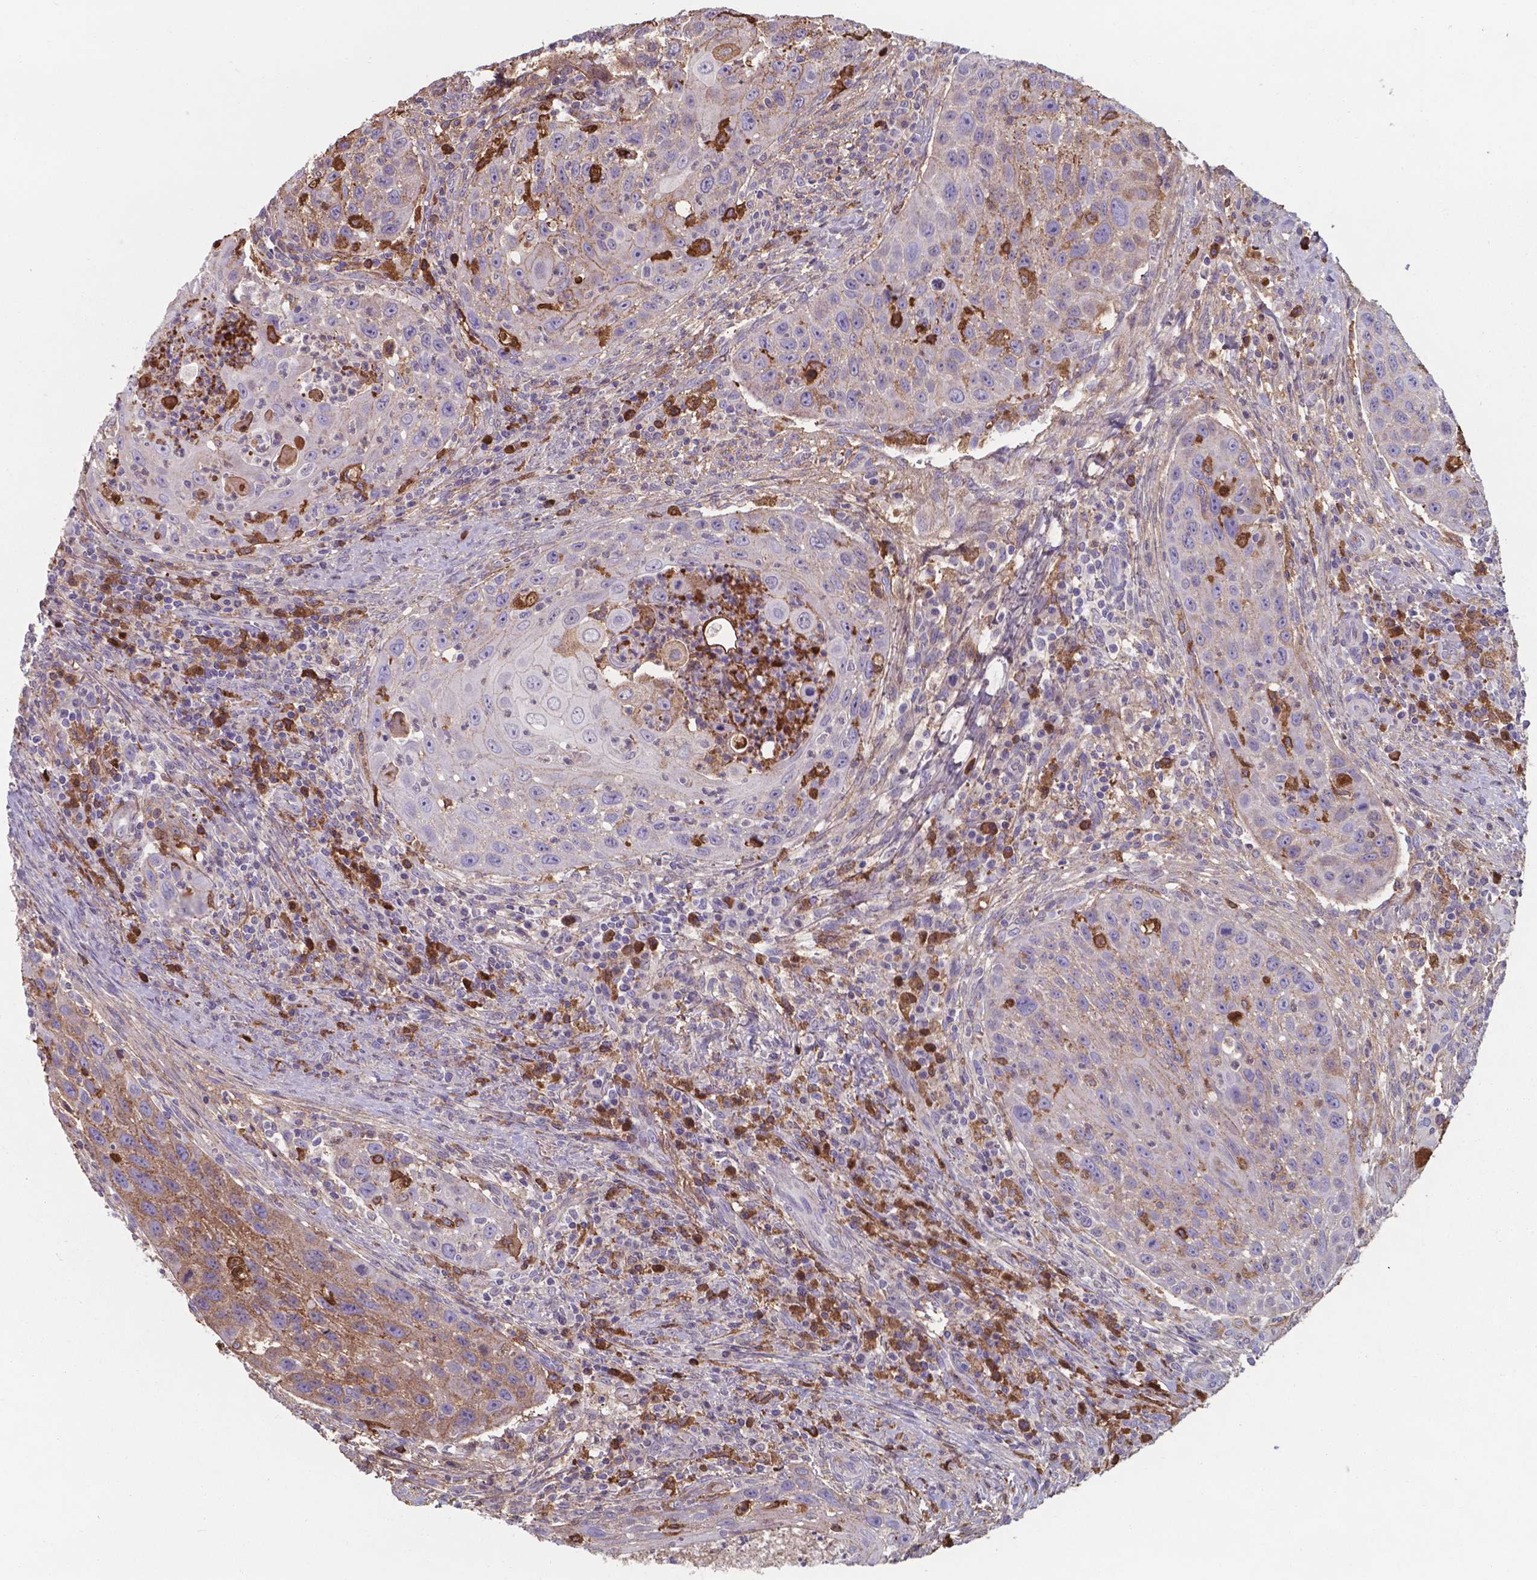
{"staining": {"intensity": "moderate", "quantity": "<25%", "location": "cytoplasmic/membranous"}, "tissue": "head and neck cancer", "cell_type": "Tumor cells", "image_type": "cancer", "snomed": [{"axis": "morphology", "description": "Squamous cell carcinoma, NOS"}, {"axis": "topography", "description": "Head-Neck"}], "caption": "A photomicrograph of human head and neck cancer (squamous cell carcinoma) stained for a protein displays moderate cytoplasmic/membranous brown staining in tumor cells. (brown staining indicates protein expression, while blue staining denotes nuclei).", "gene": "SERPINA1", "patient": {"sex": "male", "age": 69}}